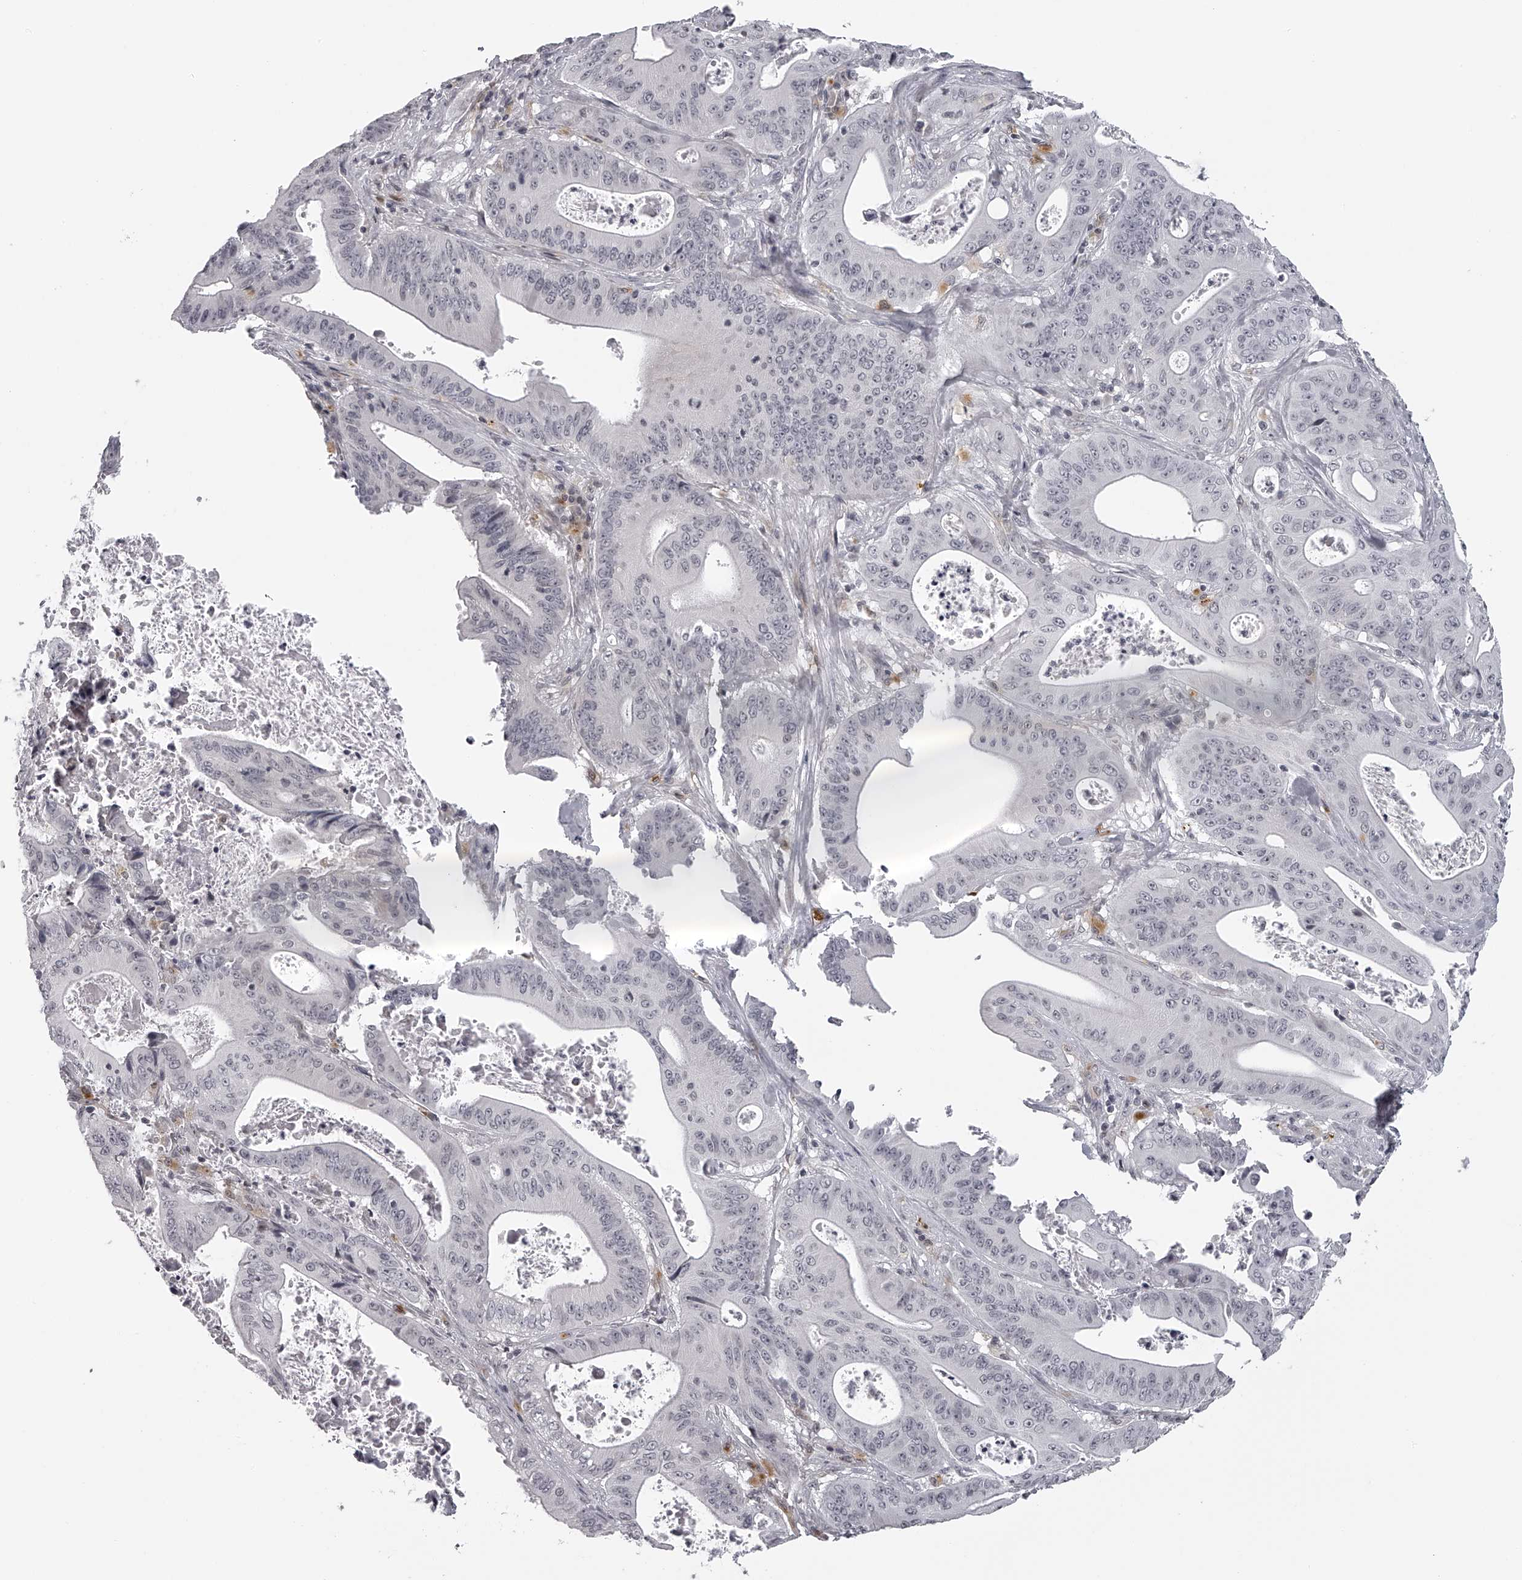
{"staining": {"intensity": "negative", "quantity": "none", "location": "none"}, "tissue": "pancreatic cancer", "cell_type": "Tumor cells", "image_type": "cancer", "snomed": [{"axis": "morphology", "description": "Normal tissue, NOS"}, {"axis": "topography", "description": "Lymph node"}], "caption": "Immunohistochemistry (IHC) of human pancreatic cancer reveals no positivity in tumor cells.", "gene": "RNF220", "patient": {"sex": "male", "age": 62}}